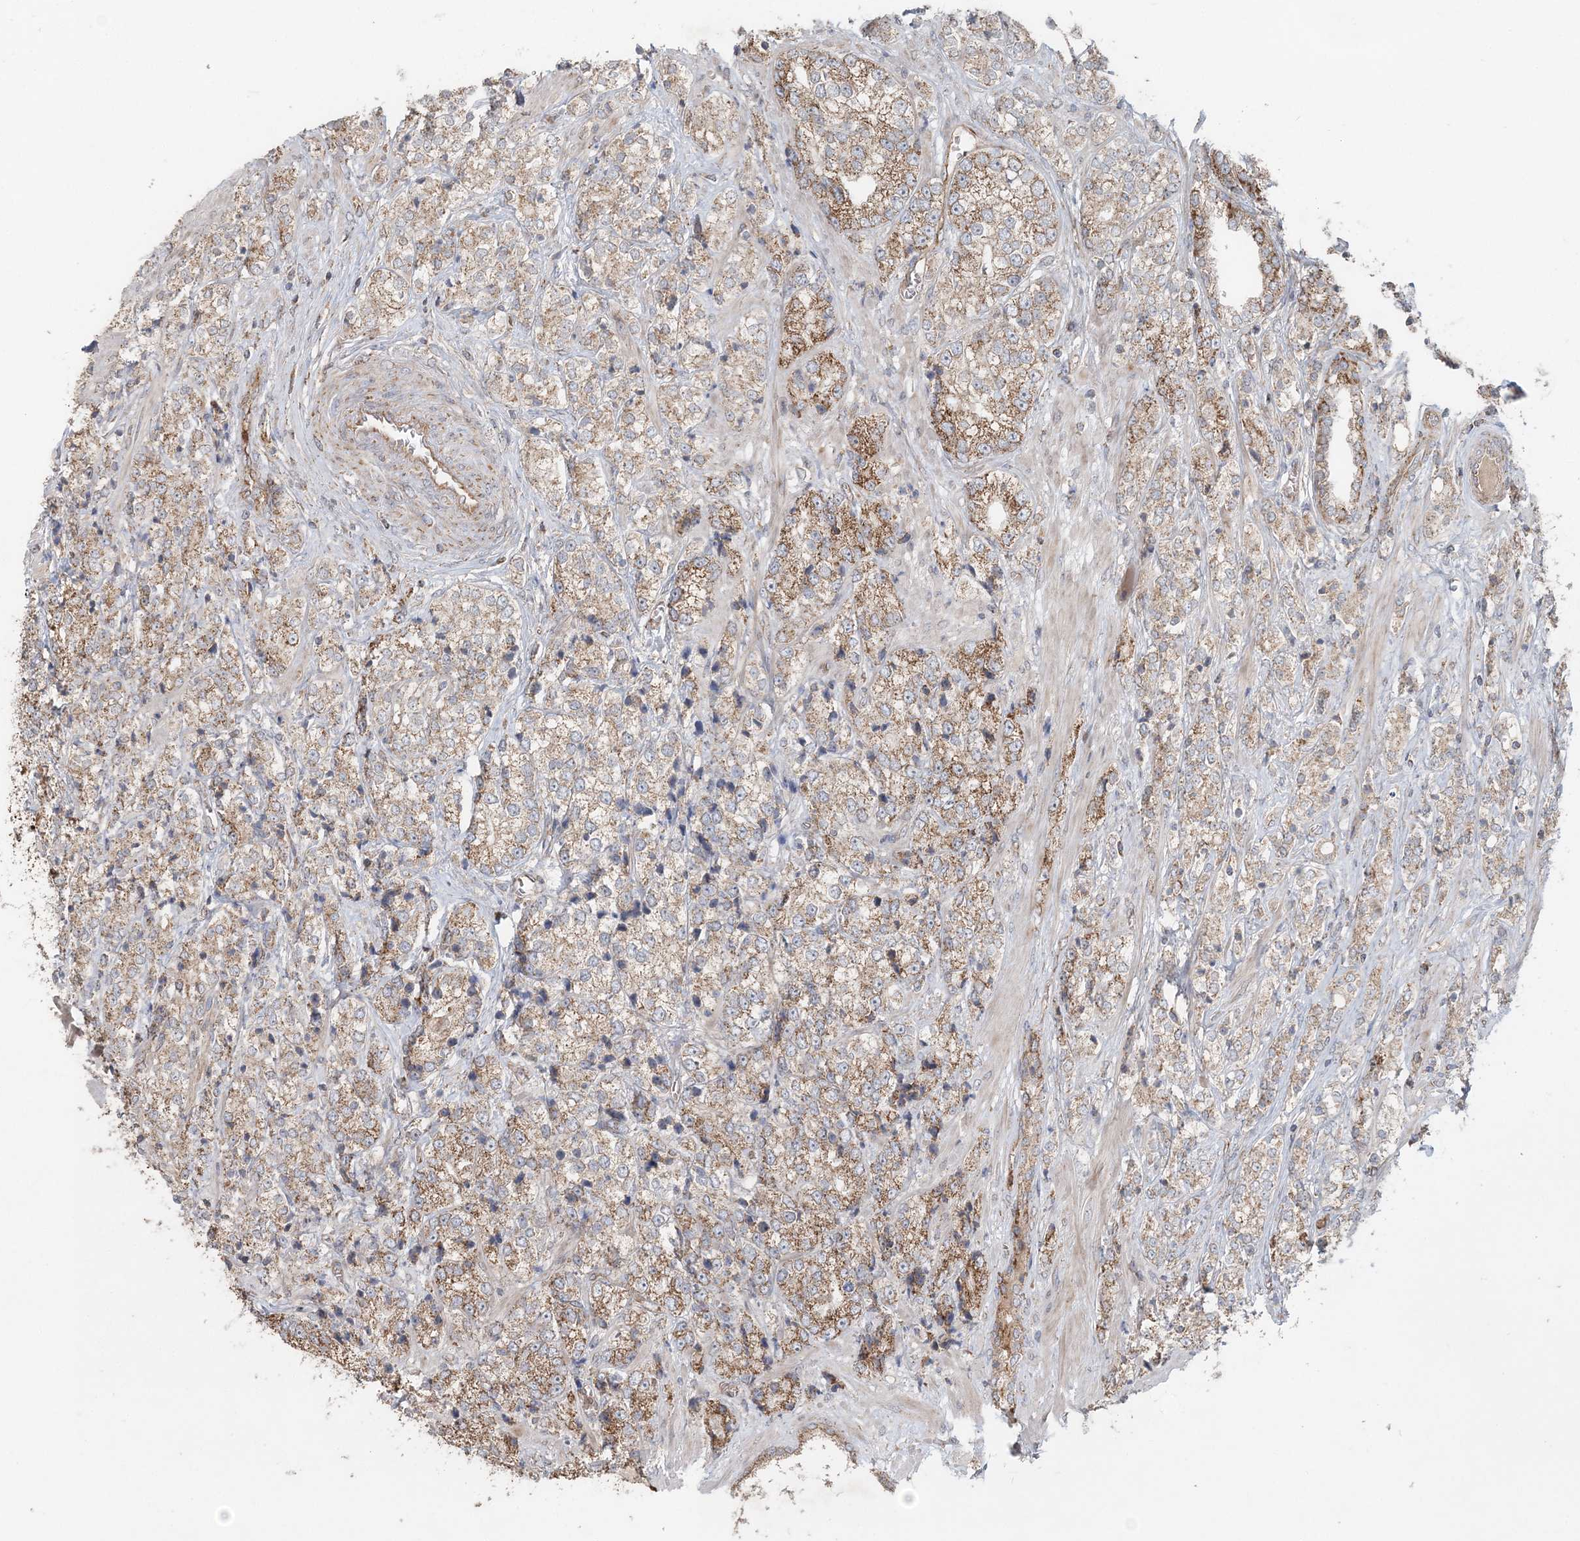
{"staining": {"intensity": "strong", "quantity": ">75%", "location": "cytoplasmic/membranous"}, "tissue": "prostate cancer", "cell_type": "Tumor cells", "image_type": "cancer", "snomed": [{"axis": "morphology", "description": "Adenocarcinoma, High grade"}, {"axis": "topography", "description": "Prostate"}], "caption": "Prostate cancer stained with DAB (3,3'-diaminobenzidine) immunohistochemistry demonstrates high levels of strong cytoplasmic/membranous positivity in about >75% of tumor cells.", "gene": "LRPPRC", "patient": {"sex": "male", "age": 69}}